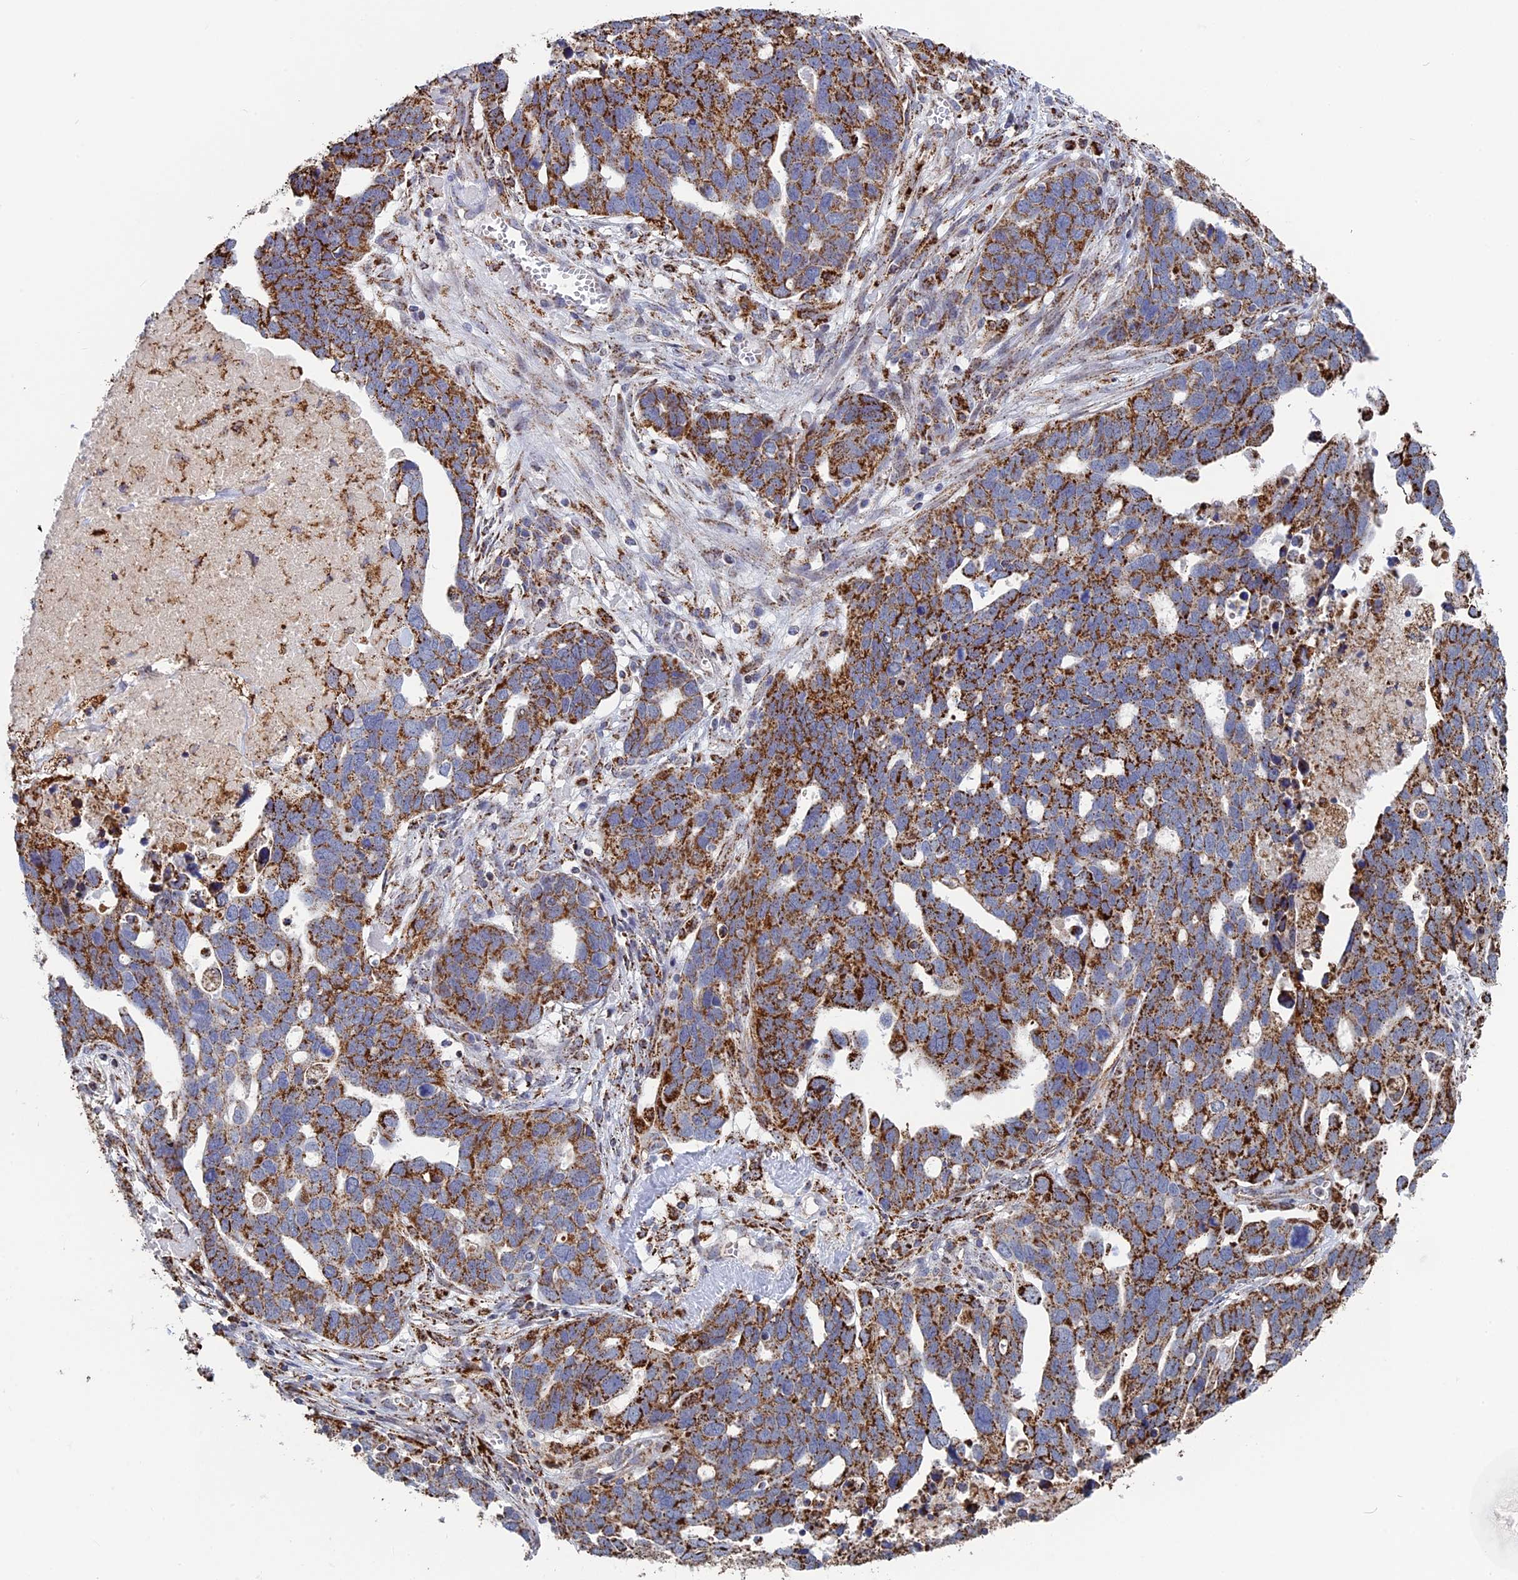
{"staining": {"intensity": "strong", "quantity": ">75%", "location": "cytoplasmic/membranous"}, "tissue": "ovarian cancer", "cell_type": "Tumor cells", "image_type": "cancer", "snomed": [{"axis": "morphology", "description": "Cystadenocarcinoma, serous, NOS"}, {"axis": "topography", "description": "Ovary"}], "caption": "Serous cystadenocarcinoma (ovarian) stained with DAB (3,3'-diaminobenzidine) IHC displays high levels of strong cytoplasmic/membranous staining in approximately >75% of tumor cells.", "gene": "SEC24D", "patient": {"sex": "female", "age": 54}}